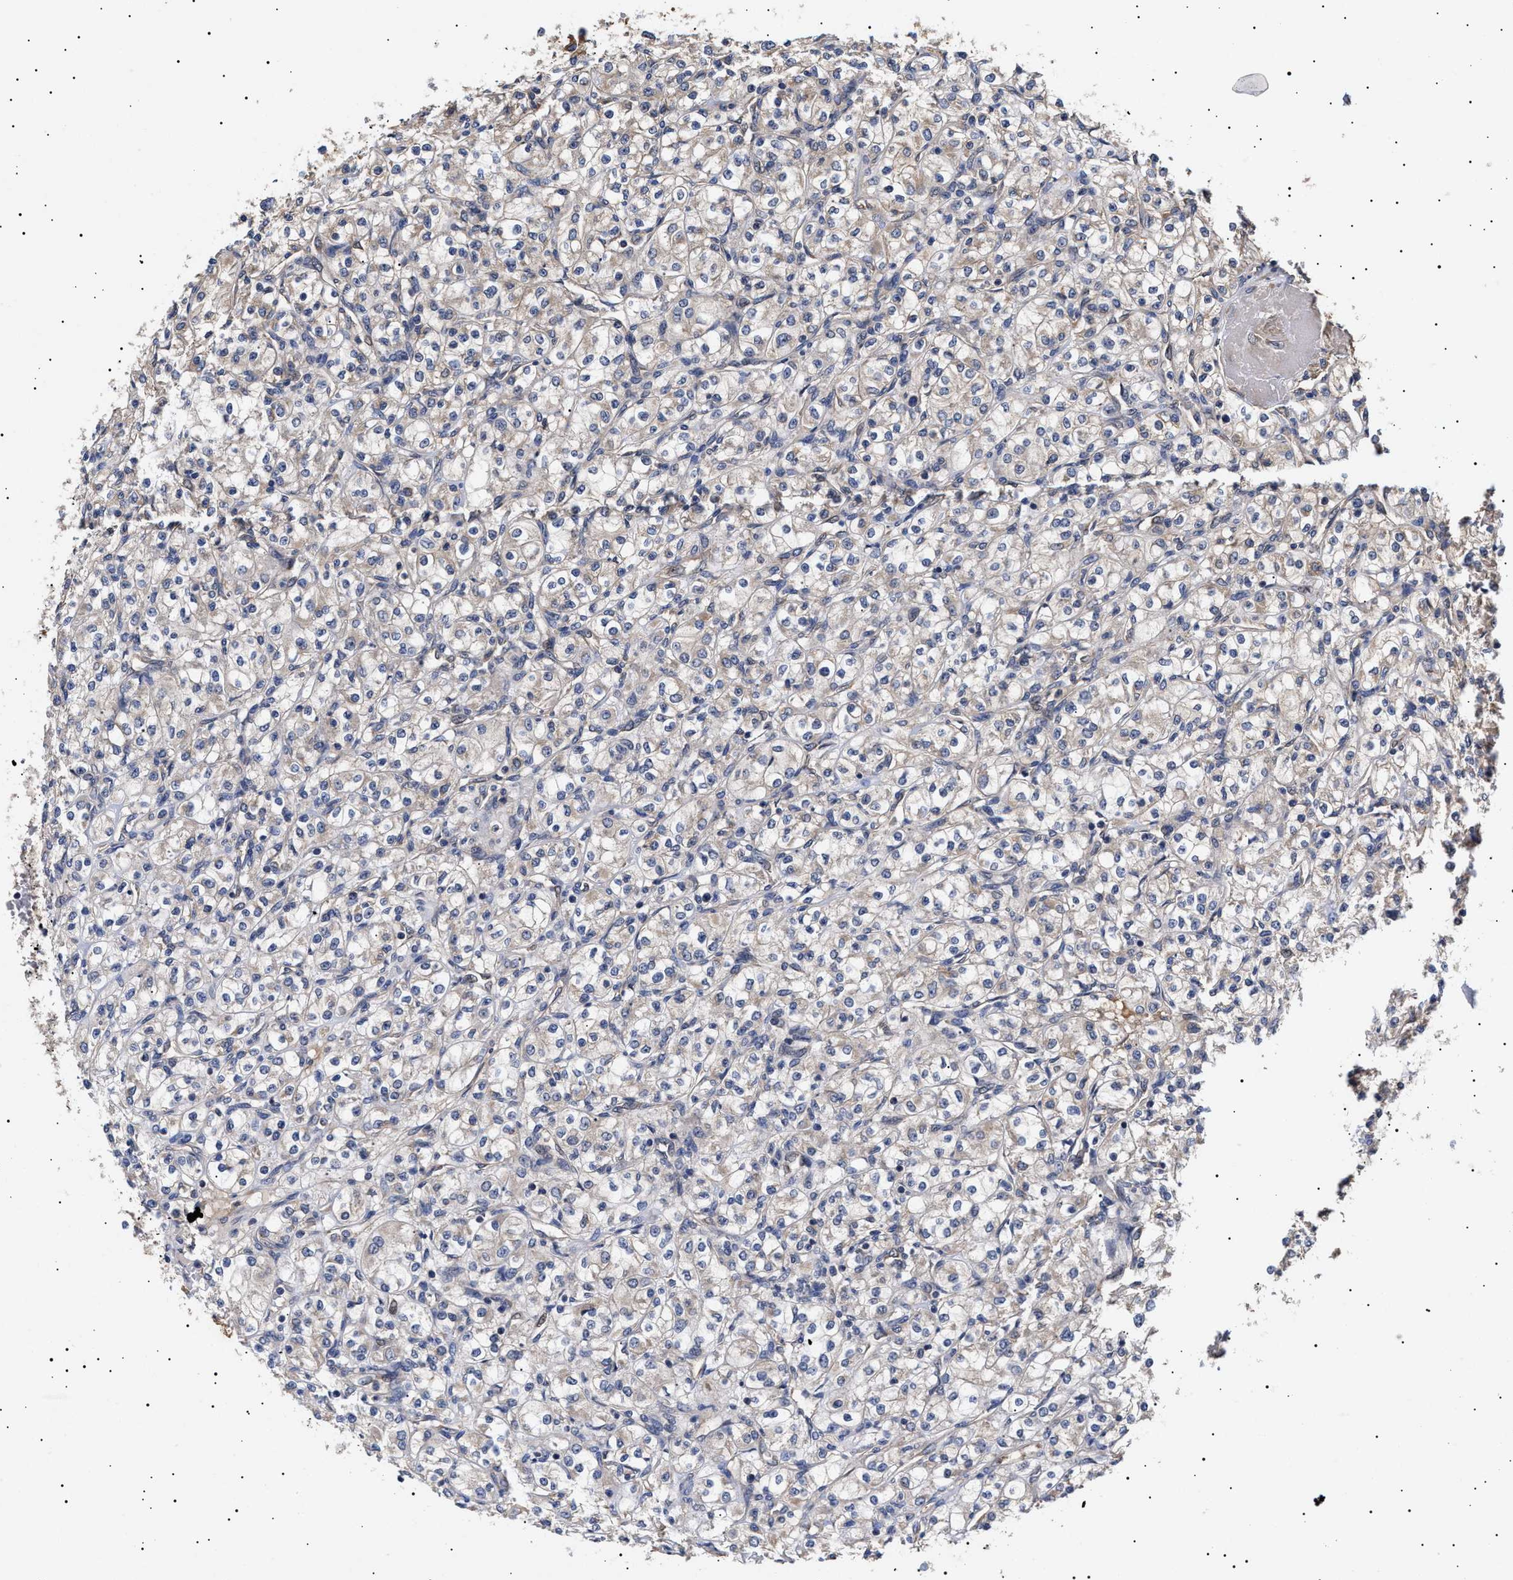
{"staining": {"intensity": "negative", "quantity": "none", "location": "none"}, "tissue": "renal cancer", "cell_type": "Tumor cells", "image_type": "cancer", "snomed": [{"axis": "morphology", "description": "Adenocarcinoma, NOS"}, {"axis": "topography", "description": "Kidney"}], "caption": "This photomicrograph is of adenocarcinoma (renal) stained with IHC to label a protein in brown with the nuclei are counter-stained blue. There is no positivity in tumor cells.", "gene": "KRBA1", "patient": {"sex": "male", "age": 77}}